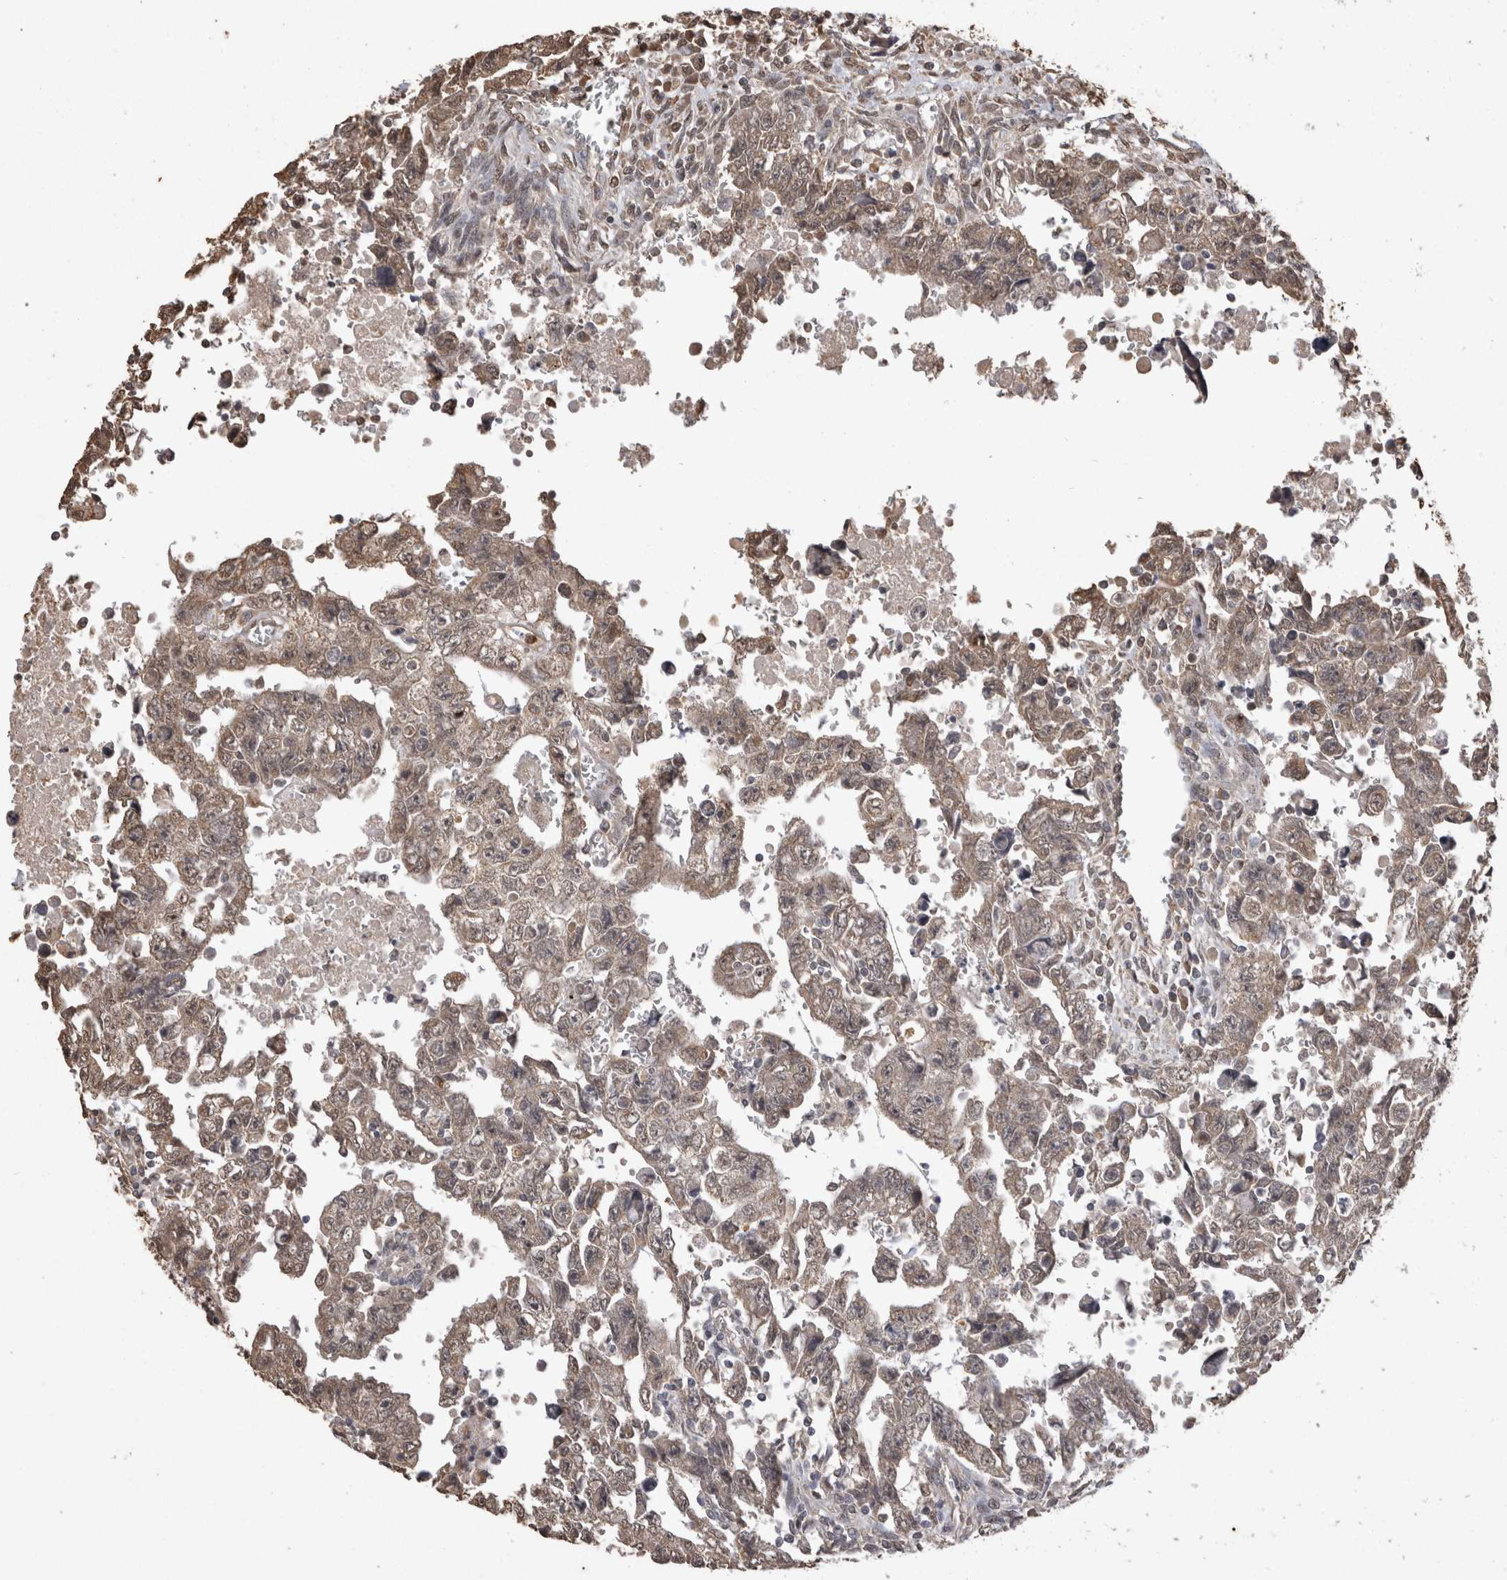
{"staining": {"intensity": "weak", "quantity": ">75%", "location": "cytoplasmic/membranous"}, "tissue": "testis cancer", "cell_type": "Tumor cells", "image_type": "cancer", "snomed": [{"axis": "morphology", "description": "Carcinoma, Embryonal, NOS"}, {"axis": "topography", "description": "Testis"}], "caption": "Embryonal carcinoma (testis) stained with a brown dye reveals weak cytoplasmic/membranous positive positivity in approximately >75% of tumor cells.", "gene": "SOCS5", "patient": {"sex": "male", "age": 28}}